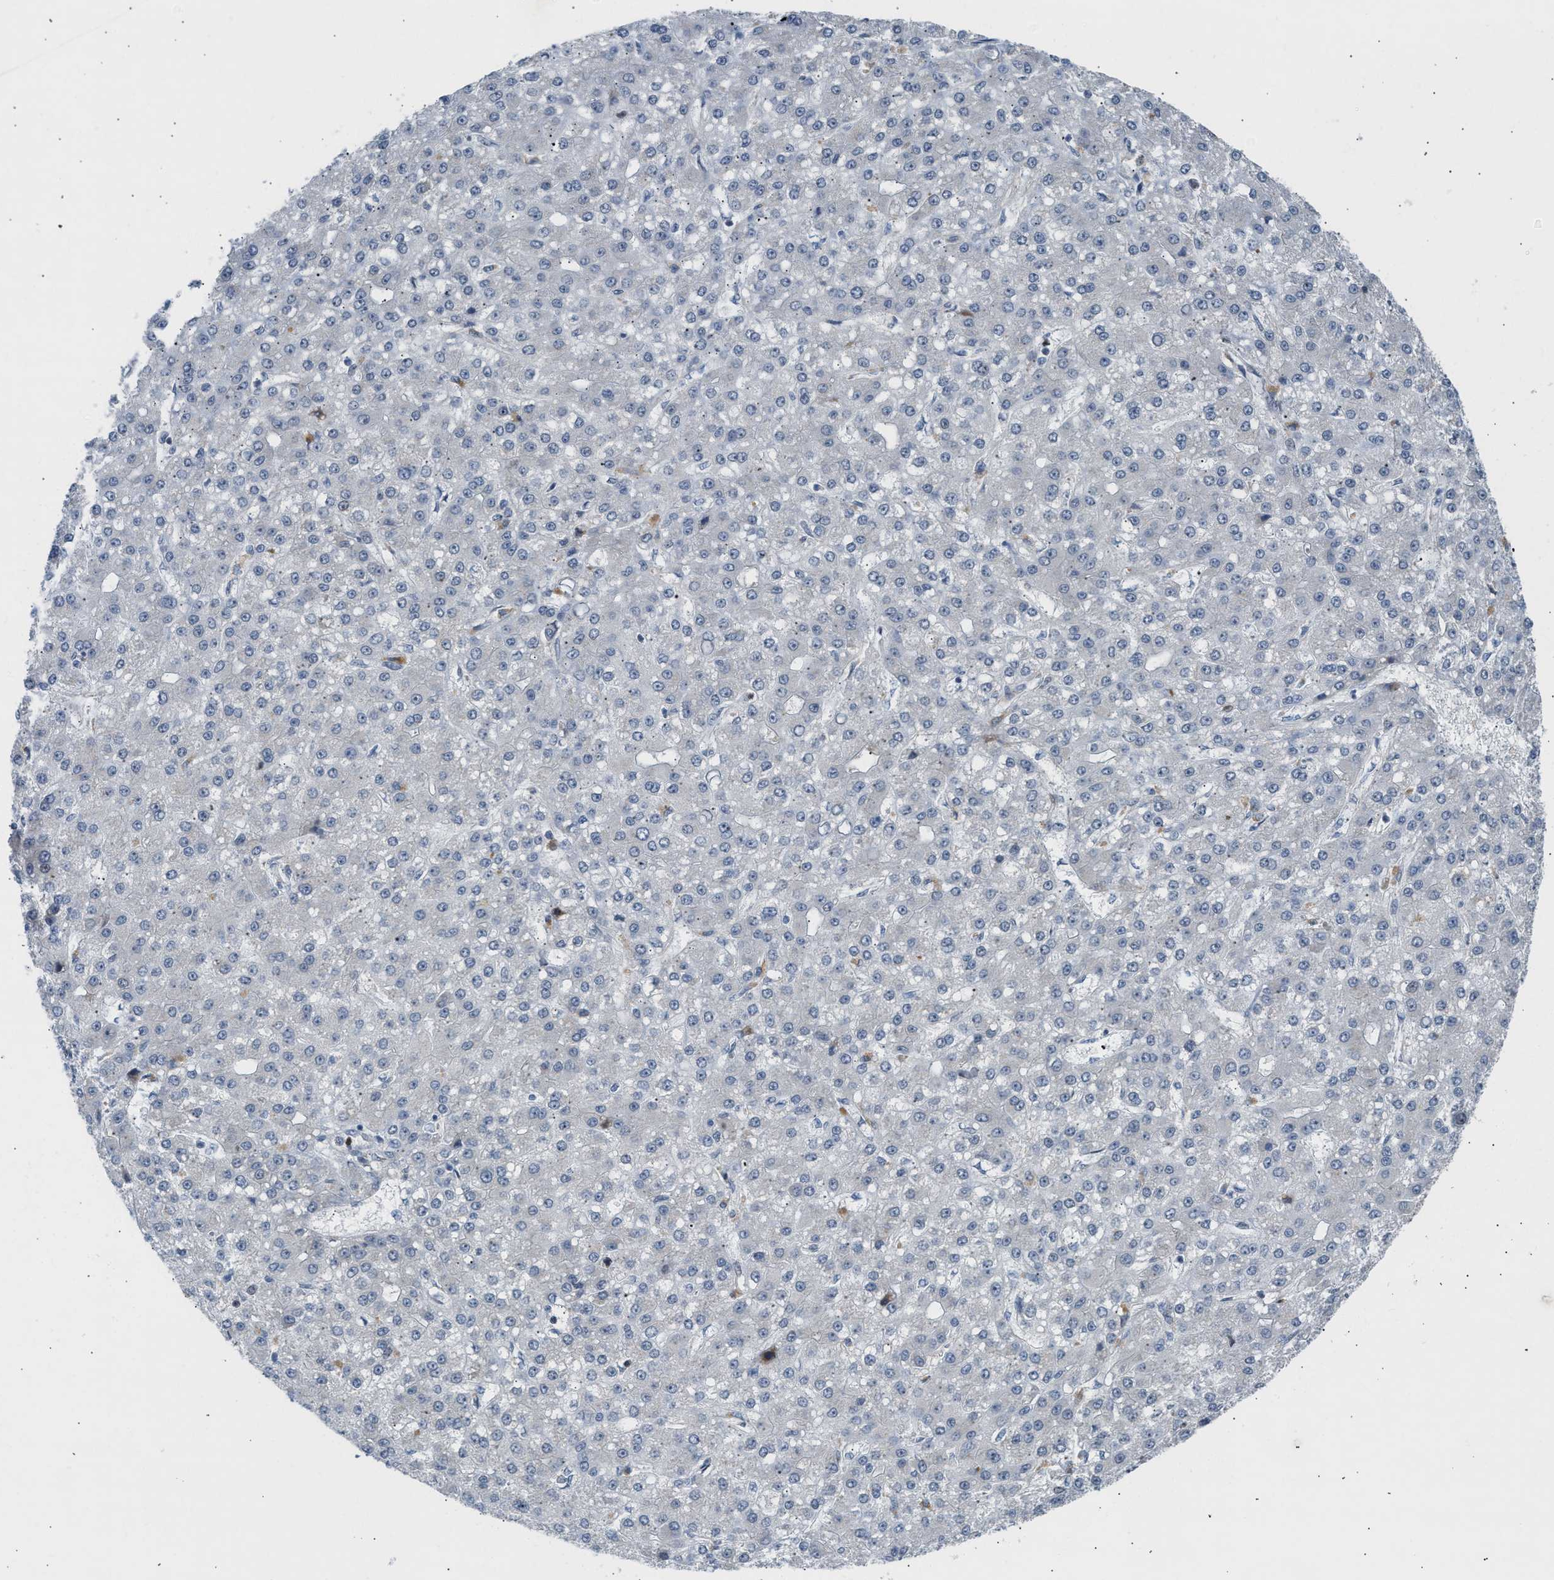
{"staining": {"intensity": "negative", "quantity": "none", "location": "none"}, "tissue": "liver cancer", "cell_type": "Tumor cells", "image_type": "cancer", "snomed": [{"axis": "morphology", "description": "Carcinoma, Hepatocellular, NOS"}, {"axis": "topography", "description": "Liver"}], "caption": "Histopathology image shows no significant protein staining in tumor cells of liver cancer.", "gene": "NPS", "patient": {"sex": "male", "age": 67}}